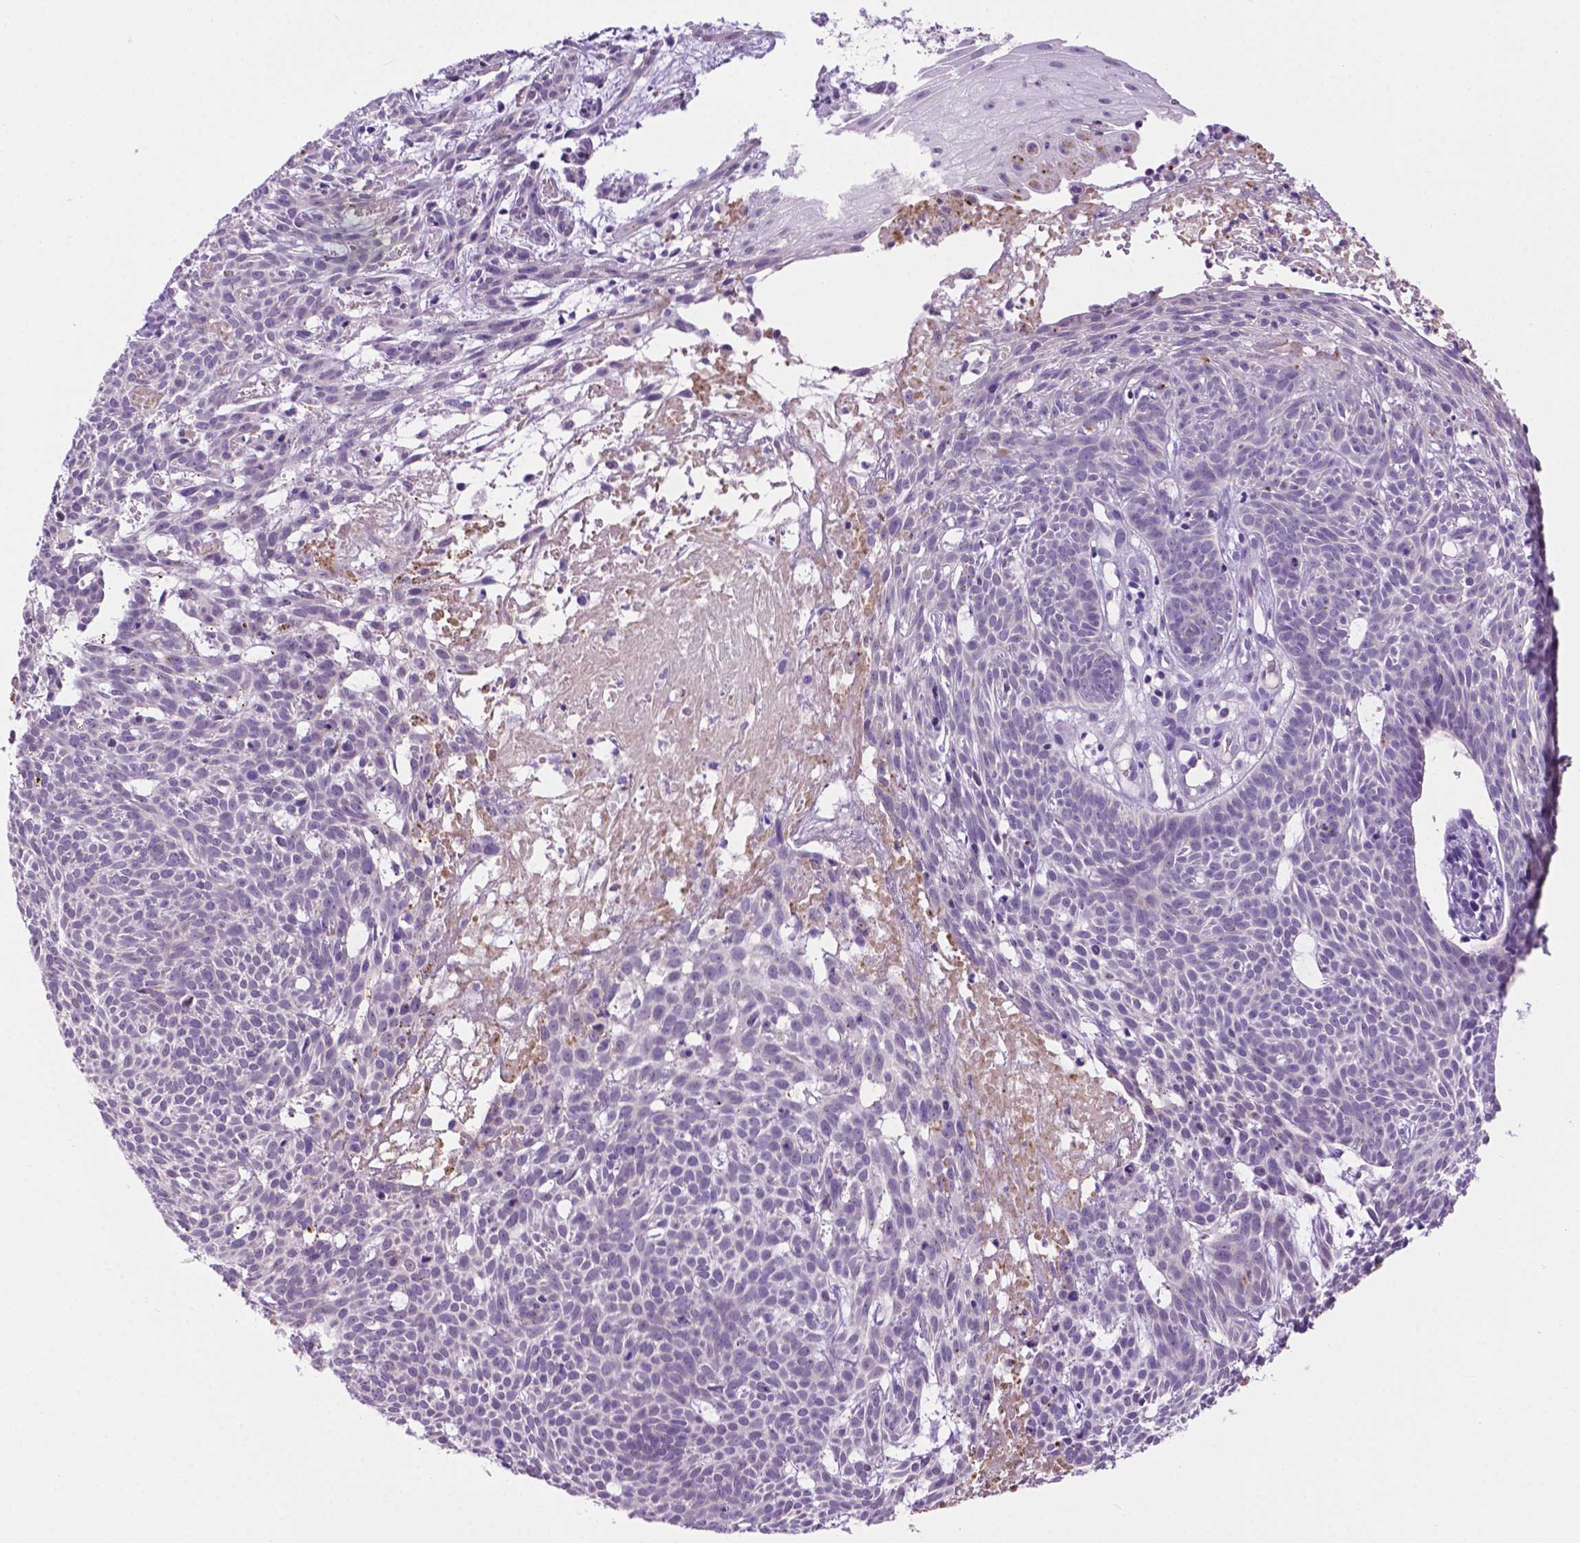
{"staining": {"intensity": "negative", "quantity": "none", "location": "none"}, "tissue": "skin cancer", "cell_type": "Tumor cells", "image_type": "cancer", "snomed": [{"axis": "morphology", "description": "Basal cell carcinoma"}, {"axis": "topography", "description": "Skin"}], "caption": "This is an immunohistochemistry (IHC) histopathology image of skin basal cell carcinoma. There is no expression in tumor cells.", "gene": "MMP27", "patient": {"sex": "male", "age": 59}}